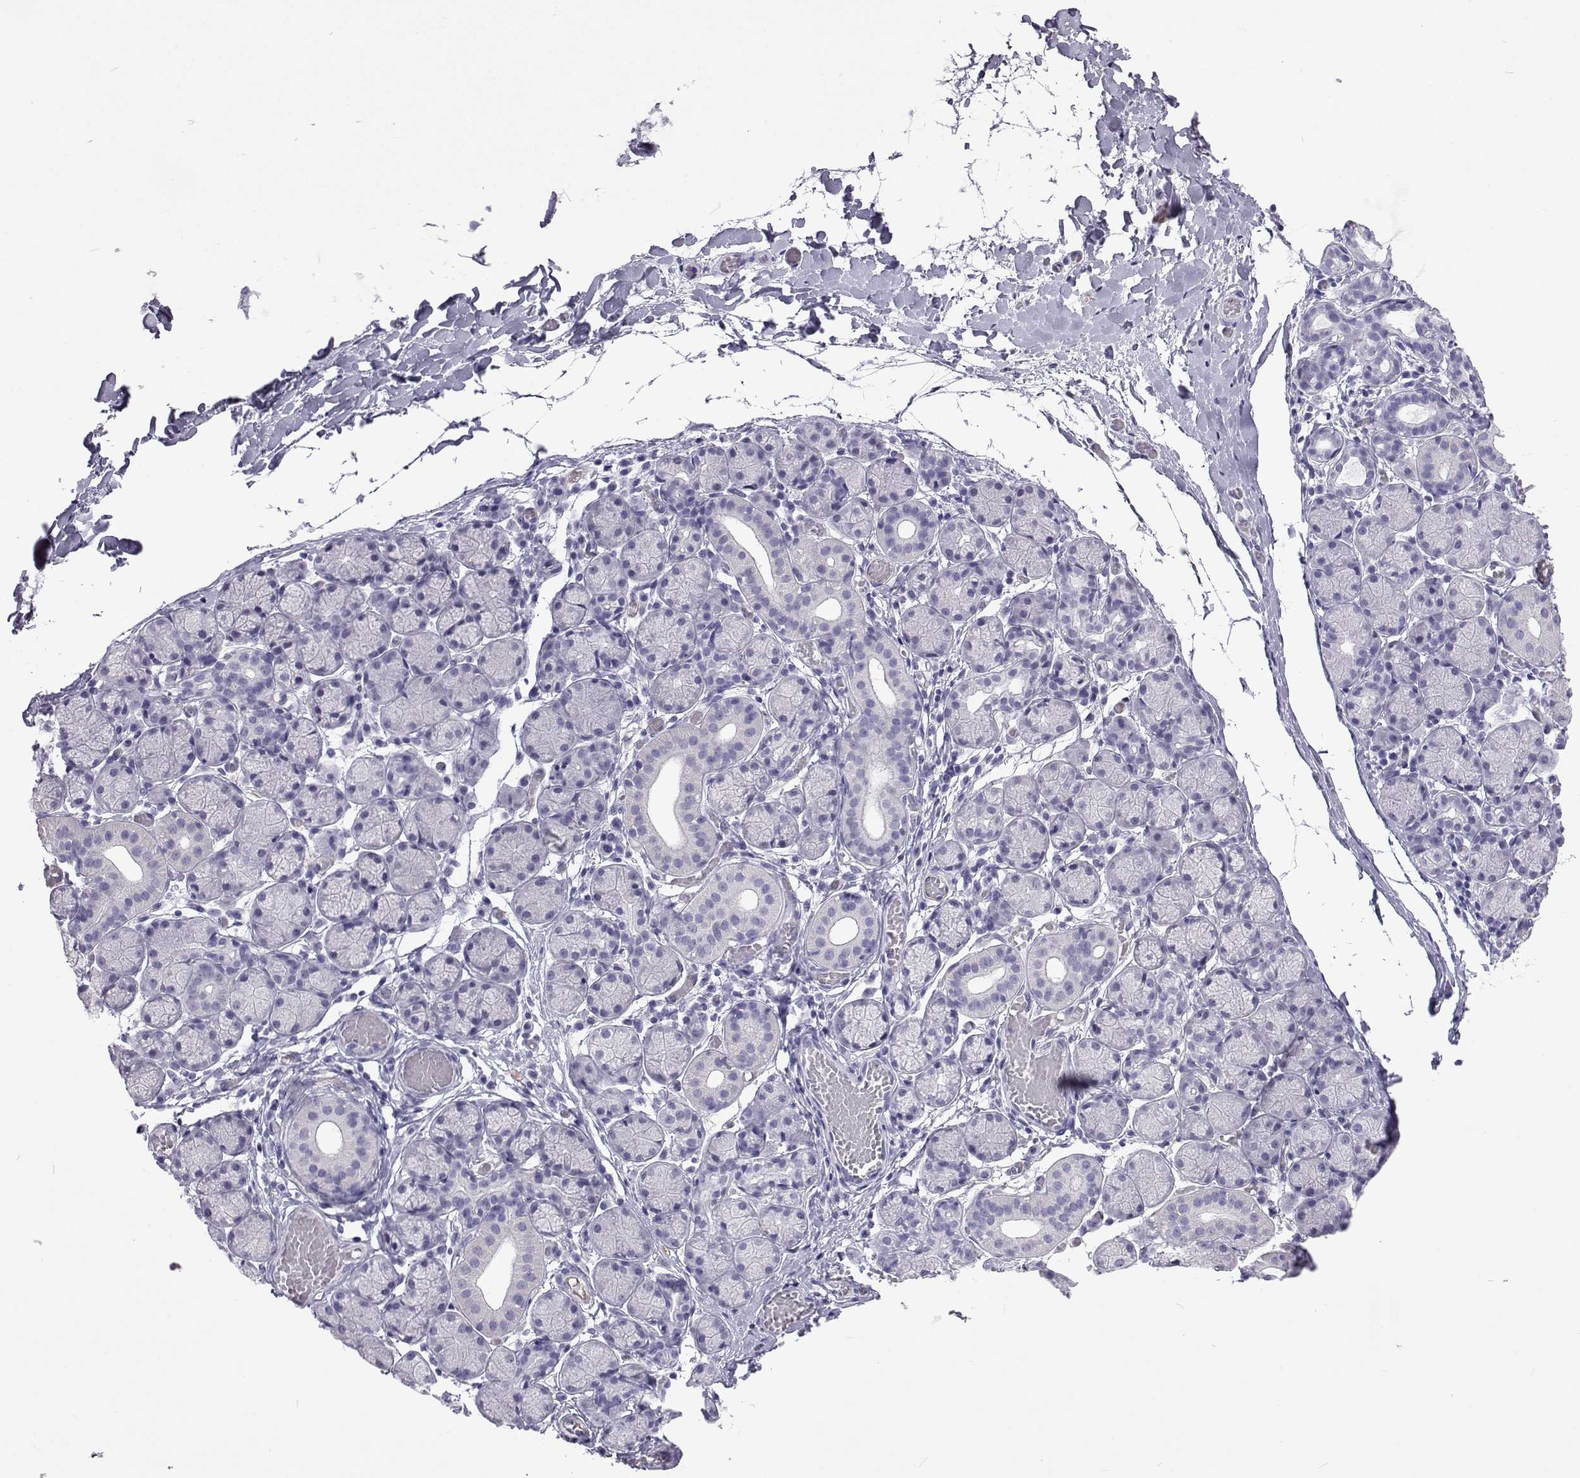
{"staining": {"intensity": "negative", "quantity": "none", "location": "none"}, "tissue": "salivary gland", "cell_type": "Glandular cells", "image_type": "normal", "snomed": [{"axis": "morphology", "description": "Normal tissue, NOS"}, {"axis": "topography", "description": "Salivary gland"}], "caption": "IHC histopathology image of normal salivary gland: human salivary gland stained with DAB (3,3'-diaminobenzidine) demonstrates no significant protein staining in glandular cells. (Stains: DAB immunohistochemistry with hematoxylin counter stain, Microscopy: brightfield microscopy at high magnification).", "gene": "GALM", "patient": {"sex": "female", "age": 24}}